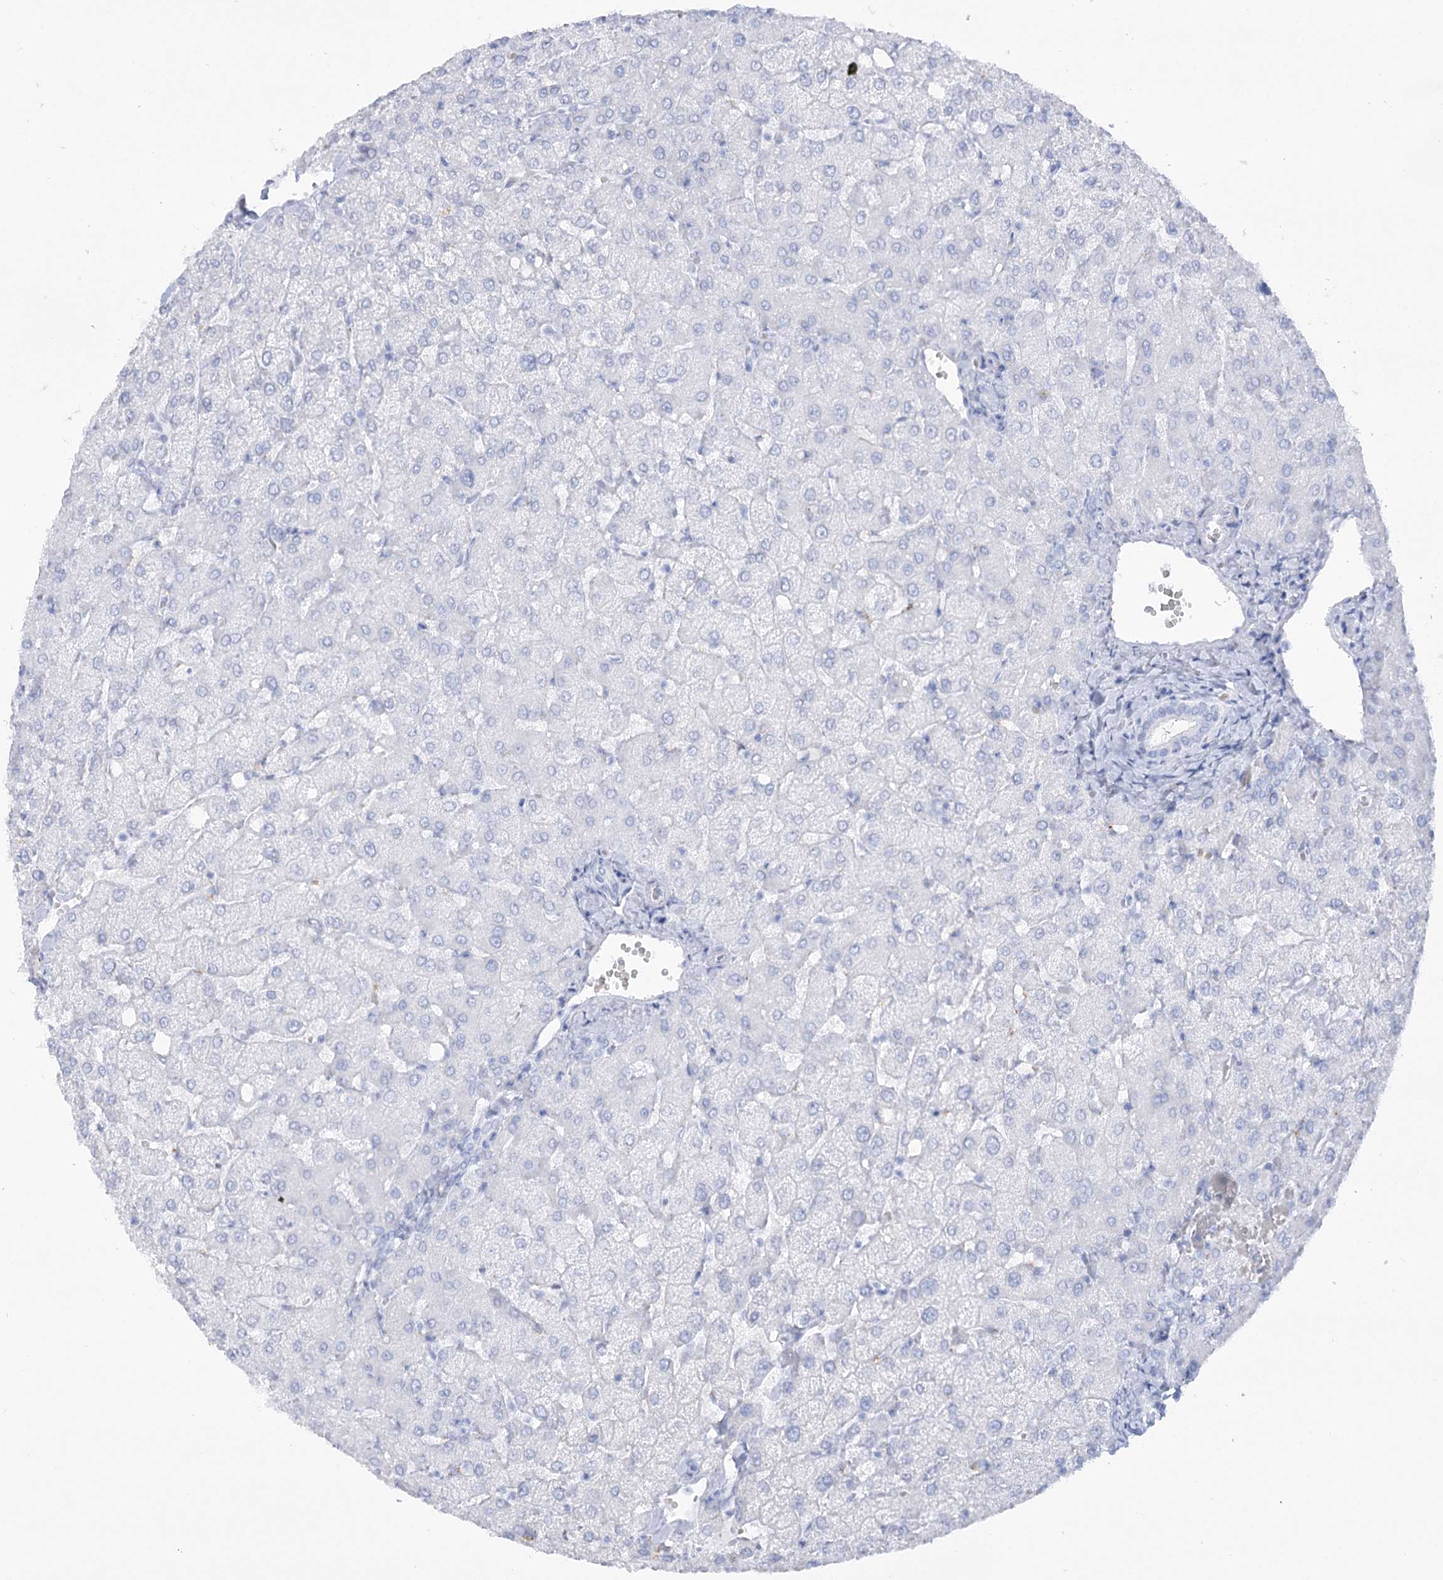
{"staining": {"intensity": "negative", "quantity": "none", "location": "none"}, "tissue": "liver", "cell_type": "Cholangiocytes", "image_type": "normal", "snomed": [{"axis": "morphology", "description": "Normal tissue, NOS"}, {"axis": "topography", "description": "Liver"}], "caption": "DAB immunohistochemical staining of unremarkable human liver displays no significant staining in cholangiocytes. The staining is performed using DAB brown chromogen with nuclei counter-stained in using hematoxylin.", "gene": "SIAE", "patient": {"sex": "female", "age": 54}}